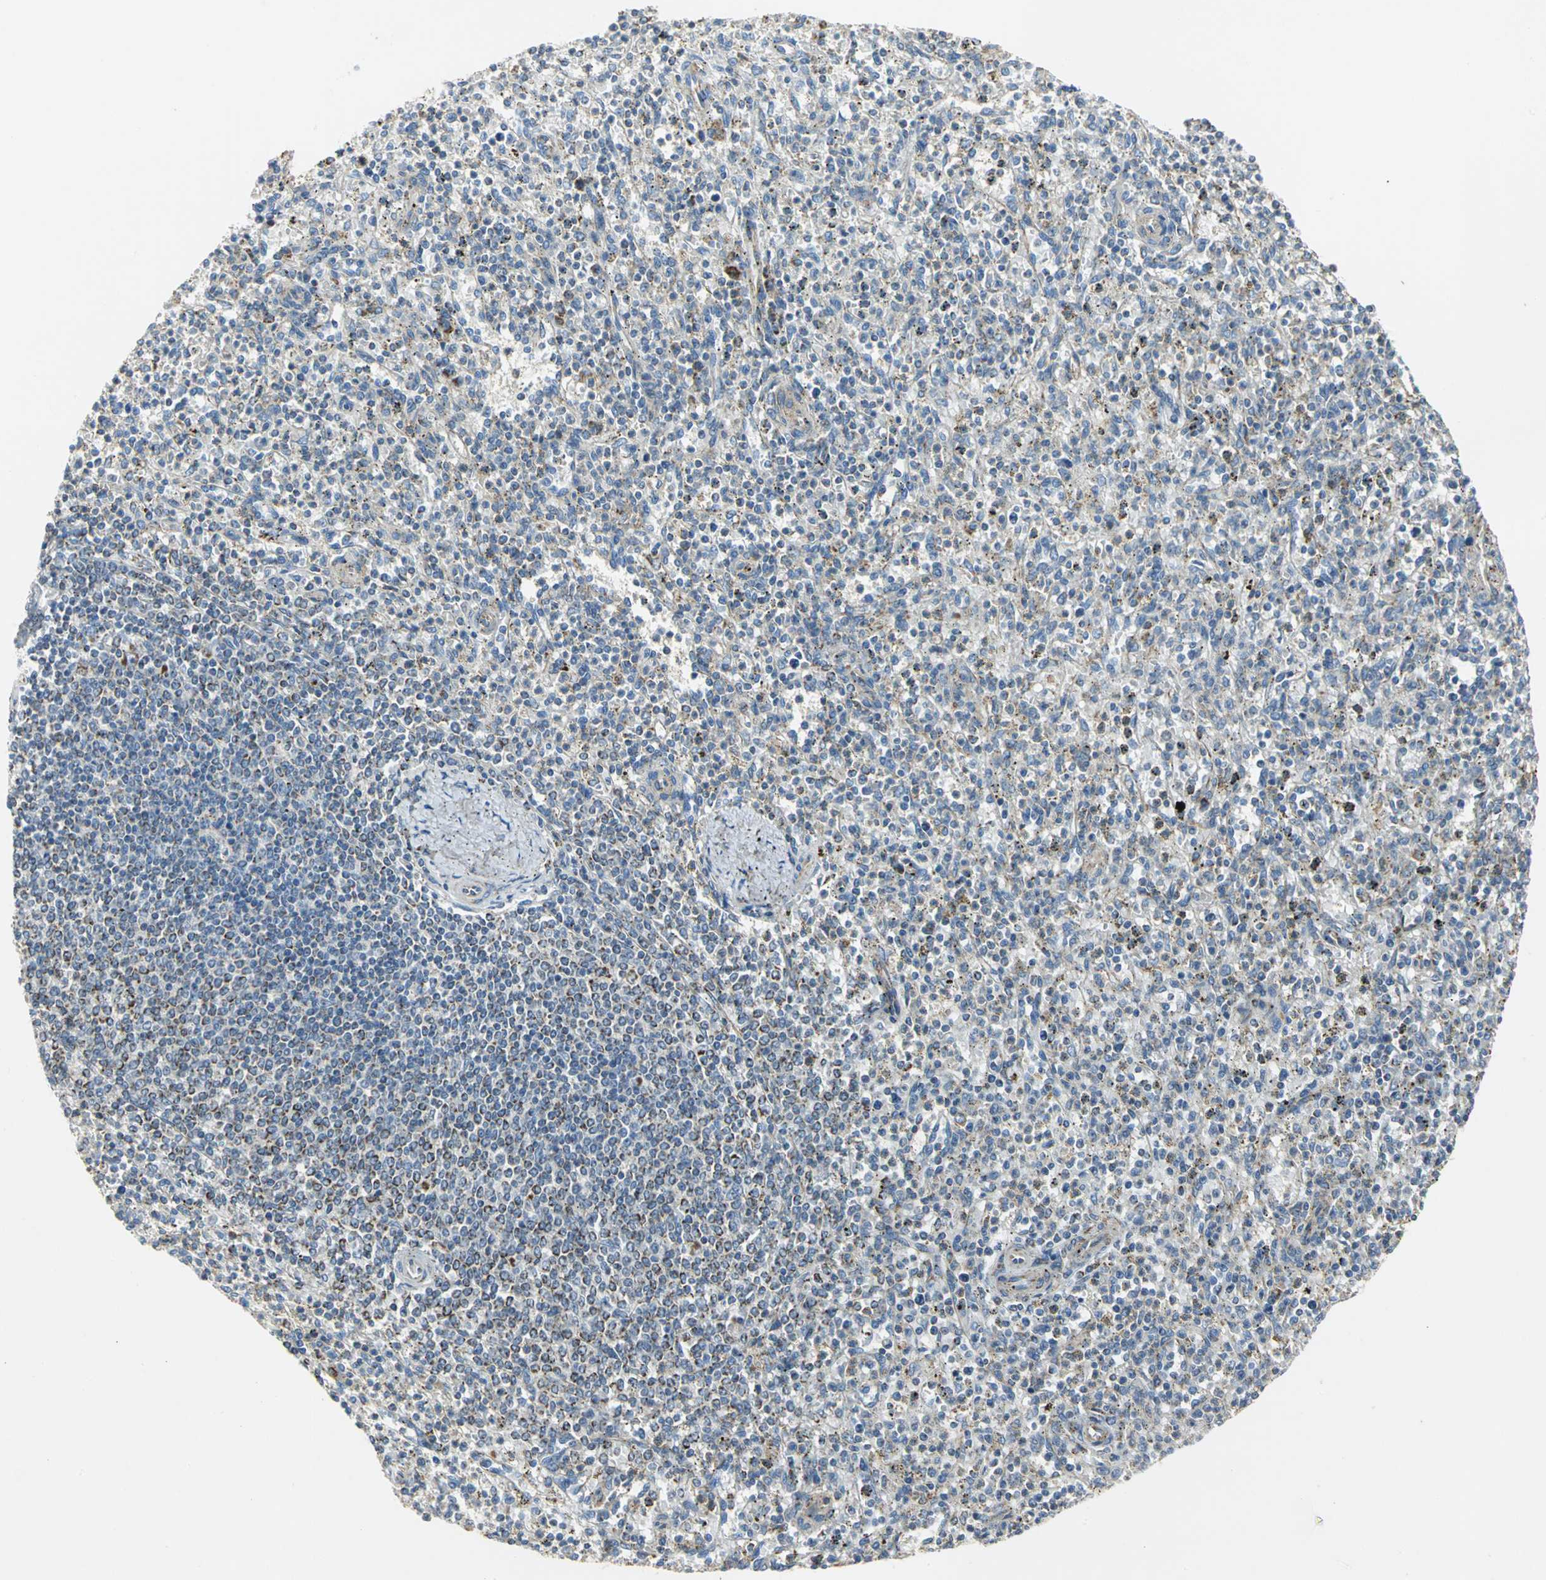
{"staining": {"intensity": "strong", "quantity": "<25%", "location": "cytoplasmic/membranous"}, "tissue": "spleen", "cell_type": "Cells in red pulp", "image_type": "normal", "snomed": [{"axis": "morphology", "description": "Normal tissue, NOS"}, {"axis": "topography", "description": "Spleen"}], "caption": "Cells in red pulp demonstrate strong cytoplasmic/membranous expression in approximately <25% of cells in normal spleen.", "gene": "NDUFB5", "patient": {"sex": "male", "age": 72}}